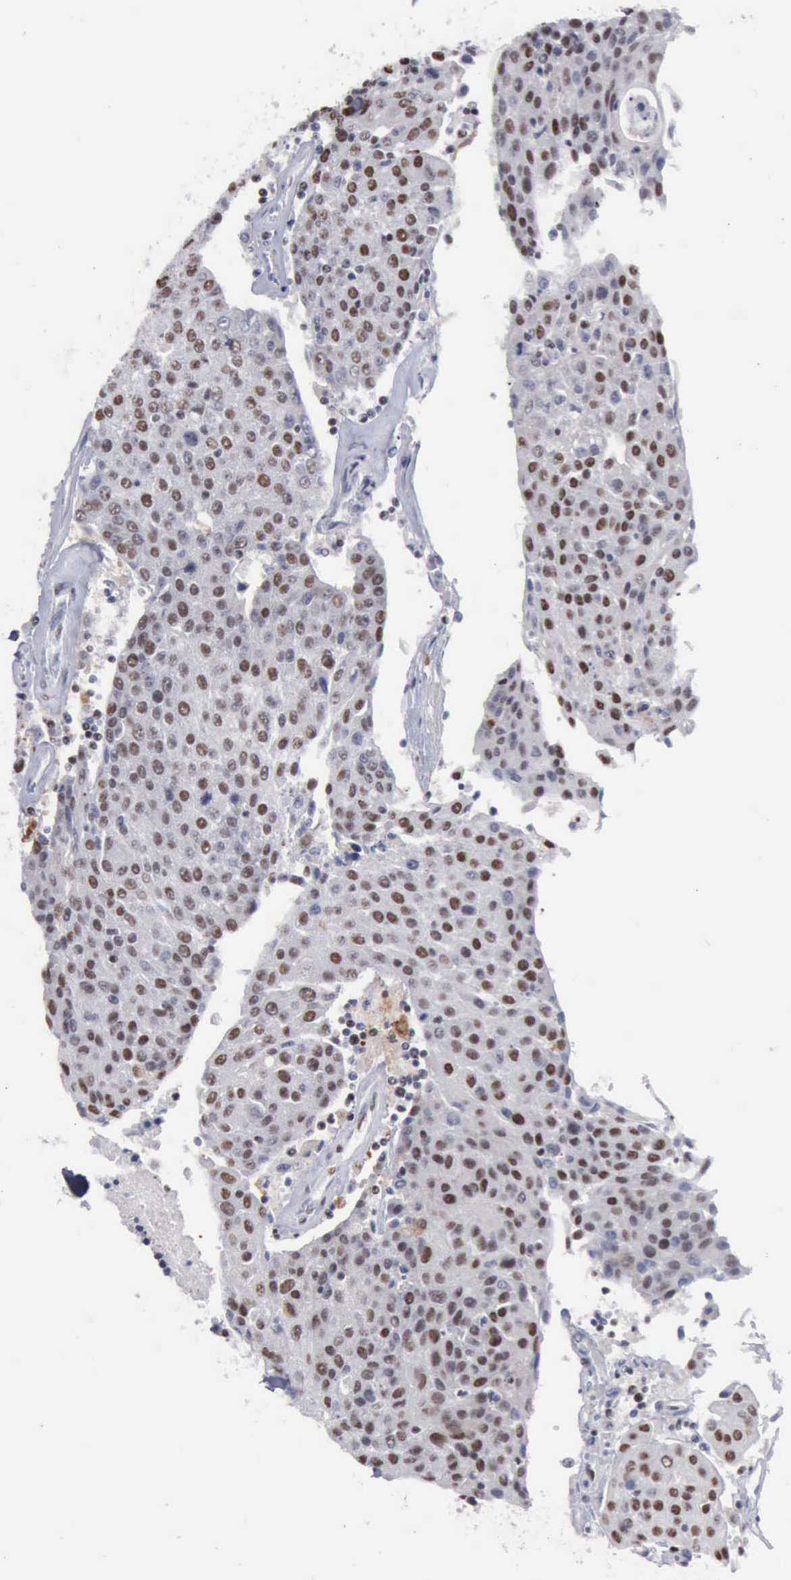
{"staining": {"intensity": "strong", "quantity": ">75%", "location": "nuclear"}, "tissue": "urothelial cancer", "cell_type": "Tumor cells", "image_type": "cancer", "snomed": [{"axis": "morphology", "description": "Urothelial carcinoma, High grade"}, {"axis": "topography", "description": "Urinary bladder"}], "caption": "Immunohistochemistry (IHC) of human urothelial carcinoma (high-grade) reveals high levels of strong nuclear expression in about >75% of tumor cells.", "gene": "KIAA0586", "patient": {"sex": "female", "age": 85}}